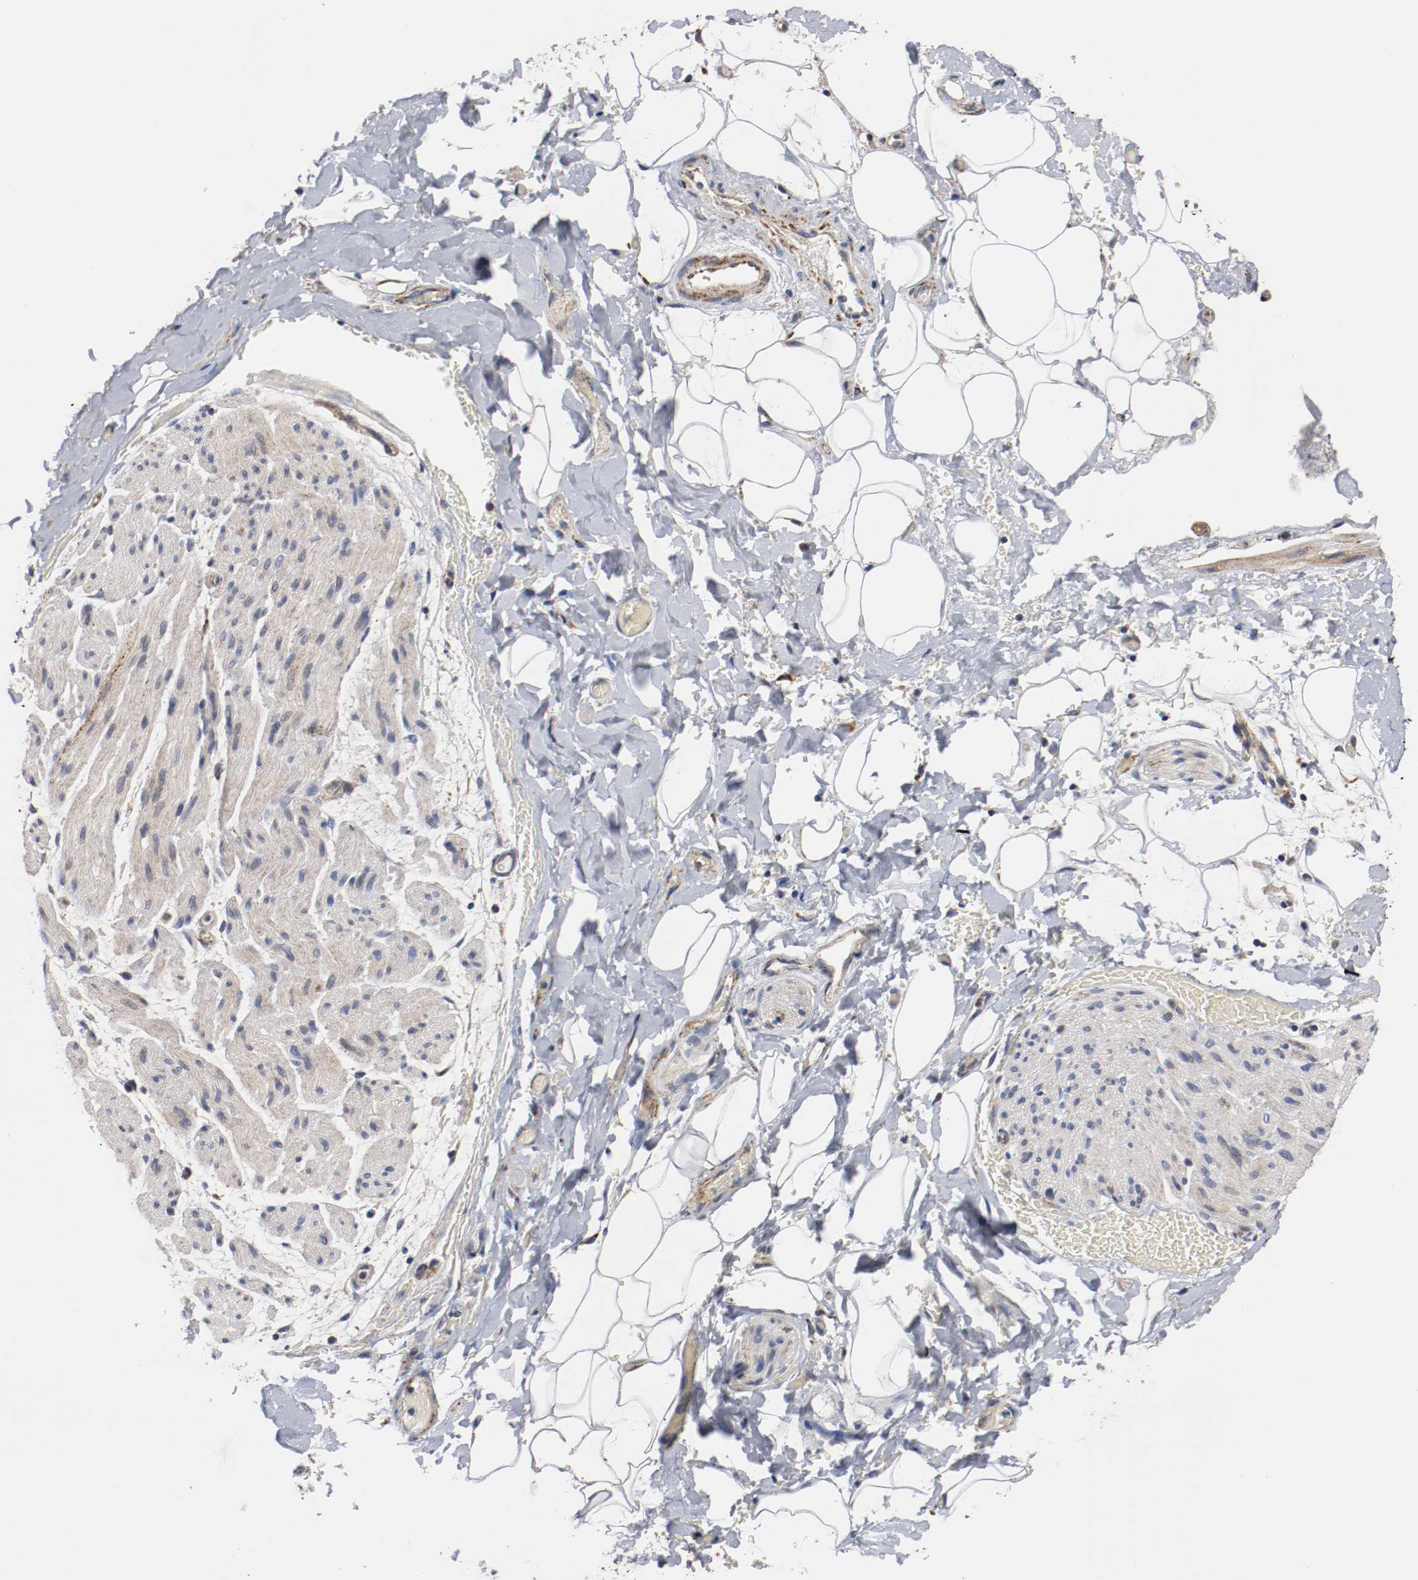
{"staining": {"intensity": "moderate", "quantity": "<25%", "location": "cytoplasmic/membranous"}, "tissue": "adipose tissue", "cell_type": "Adipocytes", "image_type": "normal", "snomed": [{"axis": "morphology", "description": "Normal tissue, NOS"}, {"axis": "morphology", "description": "Cholangiocarcinoma"}, {"axis": "topography", "description": "Liver"}, {"axis": "topography", "description": "Peripheral nerve tissue"}], "caption": "Immunohistochemical staining of benign adipose tissue exhibits low levels of moderate cytoplasmic/membranous positivity in about <25% of adipocytes. The staining is performed using DAB (3,3'-diaminobenzidine) brown chromogen to label protein expression. The nuclei are counter-stained blue using hematoxylin.", "gene": "TUBD1", "patient": {"sex": "male", "age": 50}}